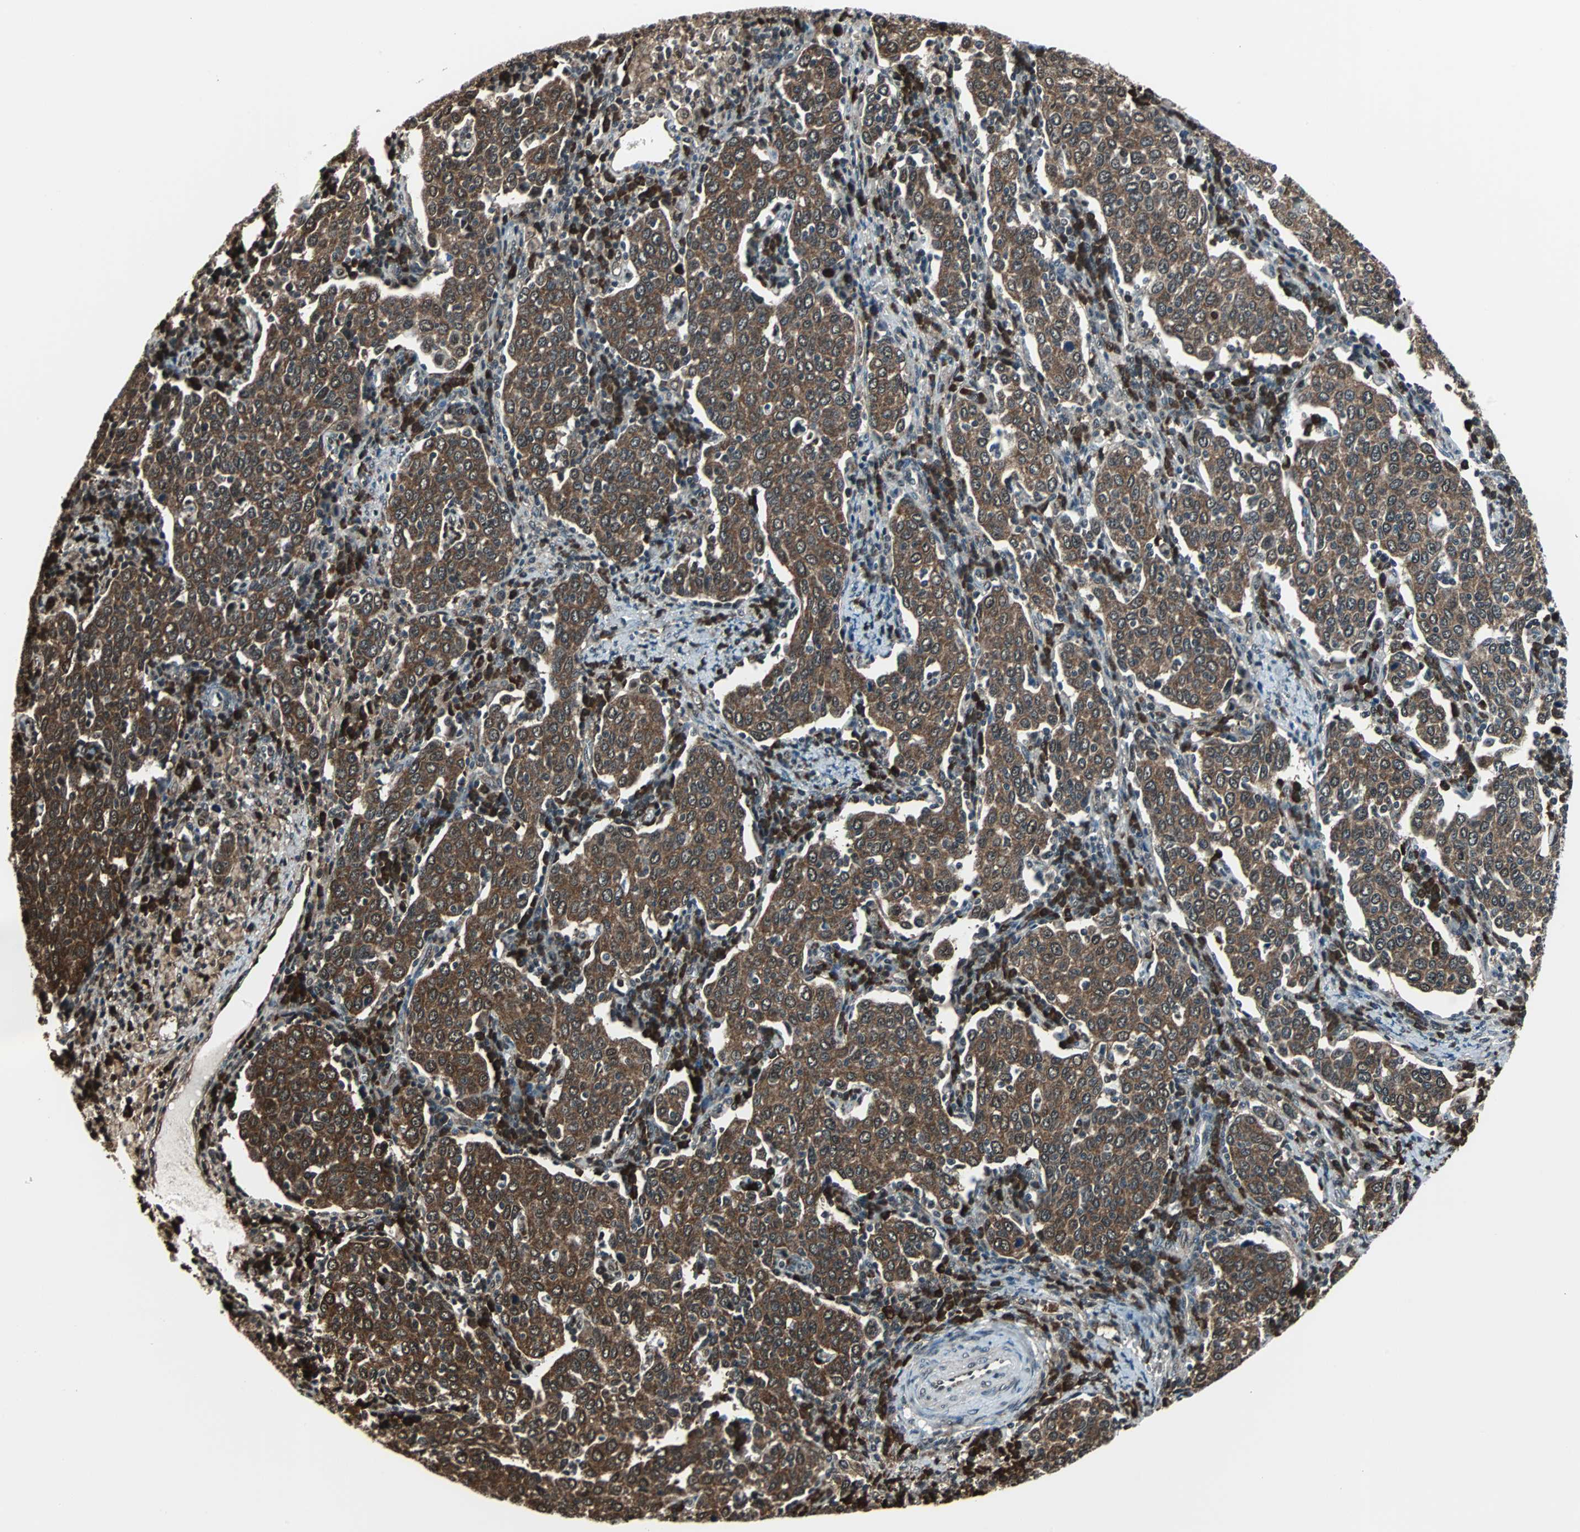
{"staining": {"intensity": "strong", "quantity": ">75%", "location": "cytoplasmic/membranous"}, "tissue": "cervical cancer", "cell_type": "Tumor cells", "image_type": "cancer", "snomed": [{"axis": "morphology", "description": "Squamous cell carcinoma, NOS"}, {"axis": "topography", "description": "Cervix"}], "caption": "Human cervical cancer stained with a protein marker exhibits strong staining in tumor cells.", "gene": "VCP", "patient": {"sex": "female", "age": 40}}